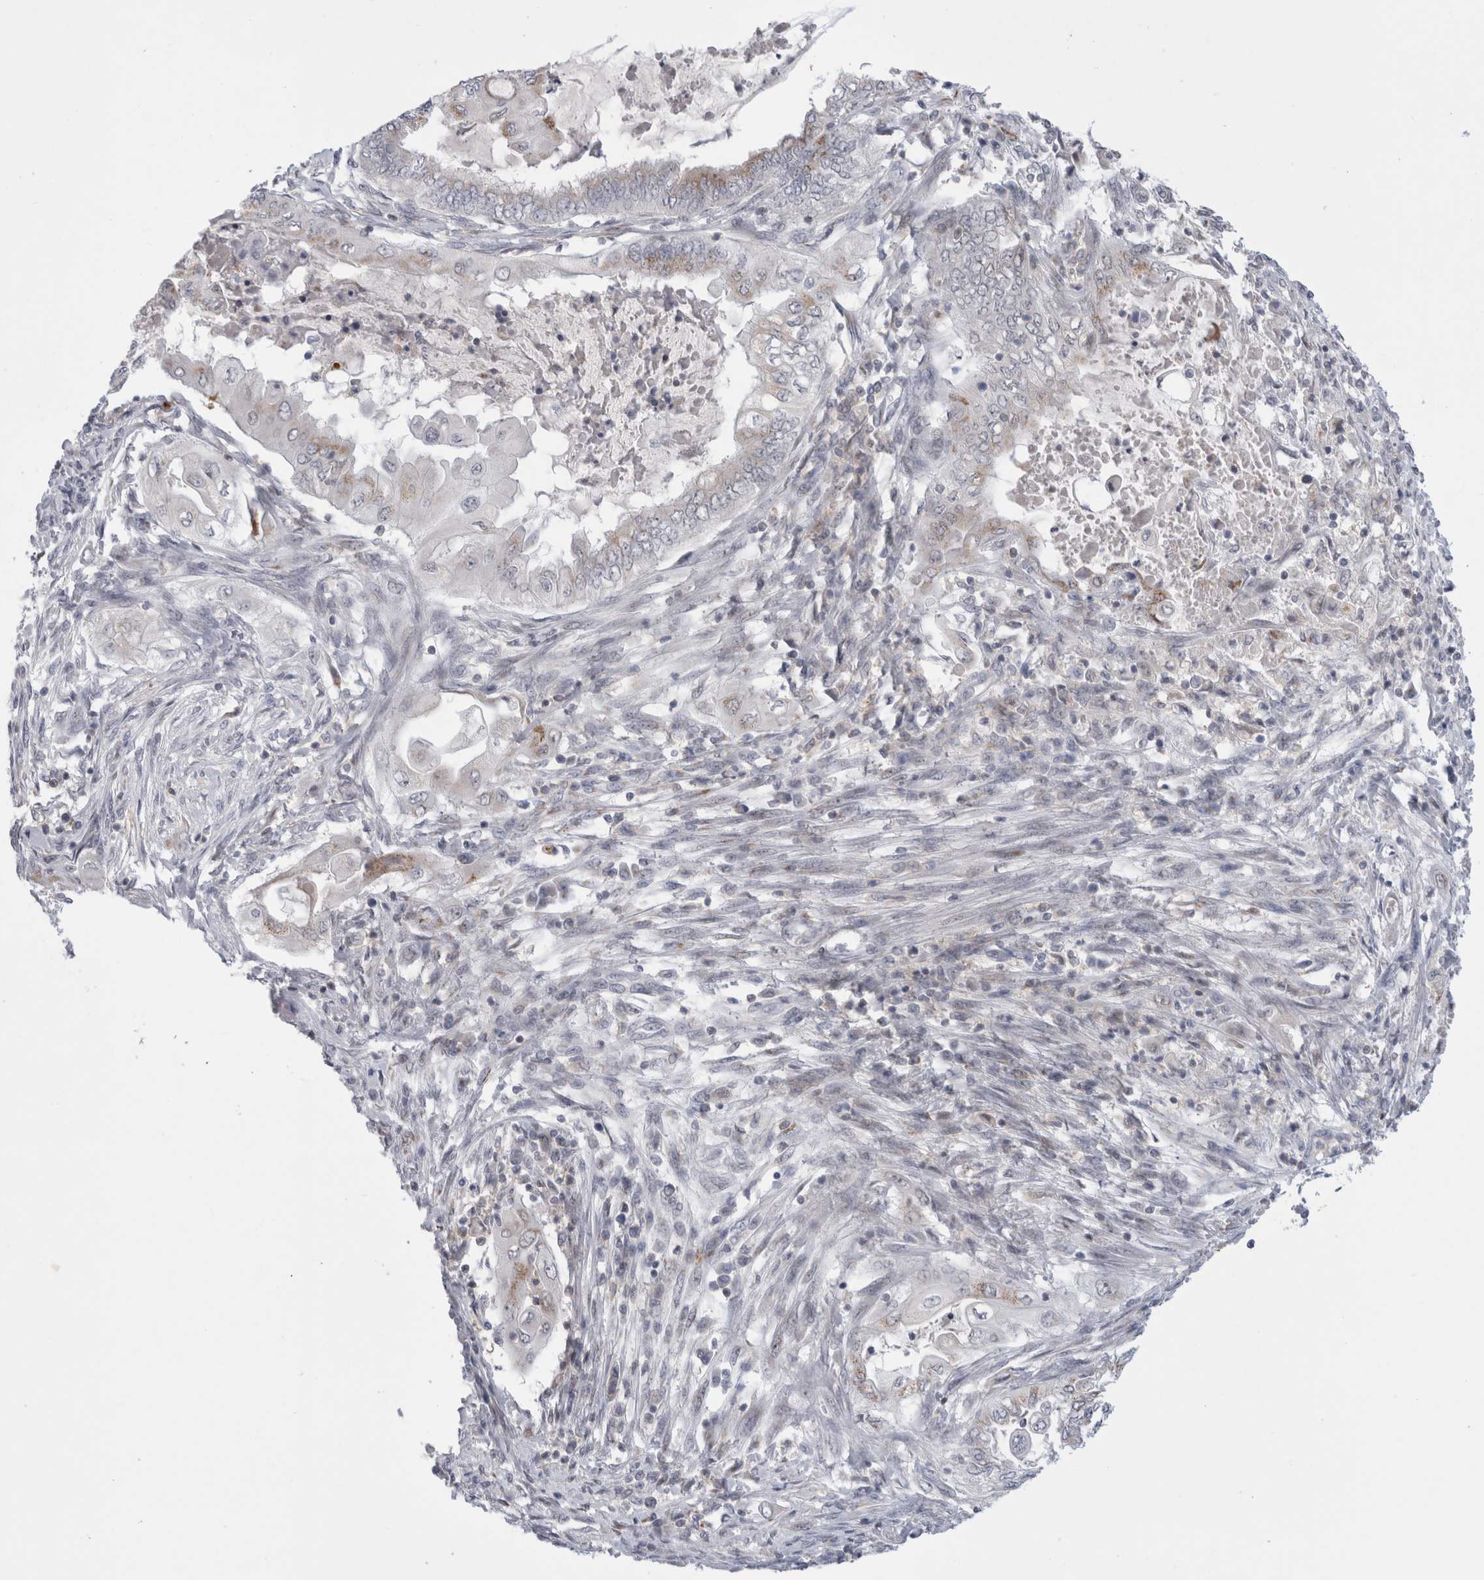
{"staining": {"intensity": "moderate", "quantity": "<25%", "location": "cytoplasmic/membranous"}, "tissue": "endometrial cancer", "cell_type": "Tumor cells", "image_type": "cancer", "snomed": [{"axis": "morphology", "description": "Adenocarcinoma, NOS"}, {"axis": "topography", "description": "Uterus"}, {"axis": "topography", "description": "Endometrium"}], "caption": "Moderate cytoplasmic/membranous staining for a protein is seen in approximately <25% of tumor cells of endometrial cancer using immunohistochemistry.", "gene": "CERS5", "patient": {"sex": "female", "age": 70}}